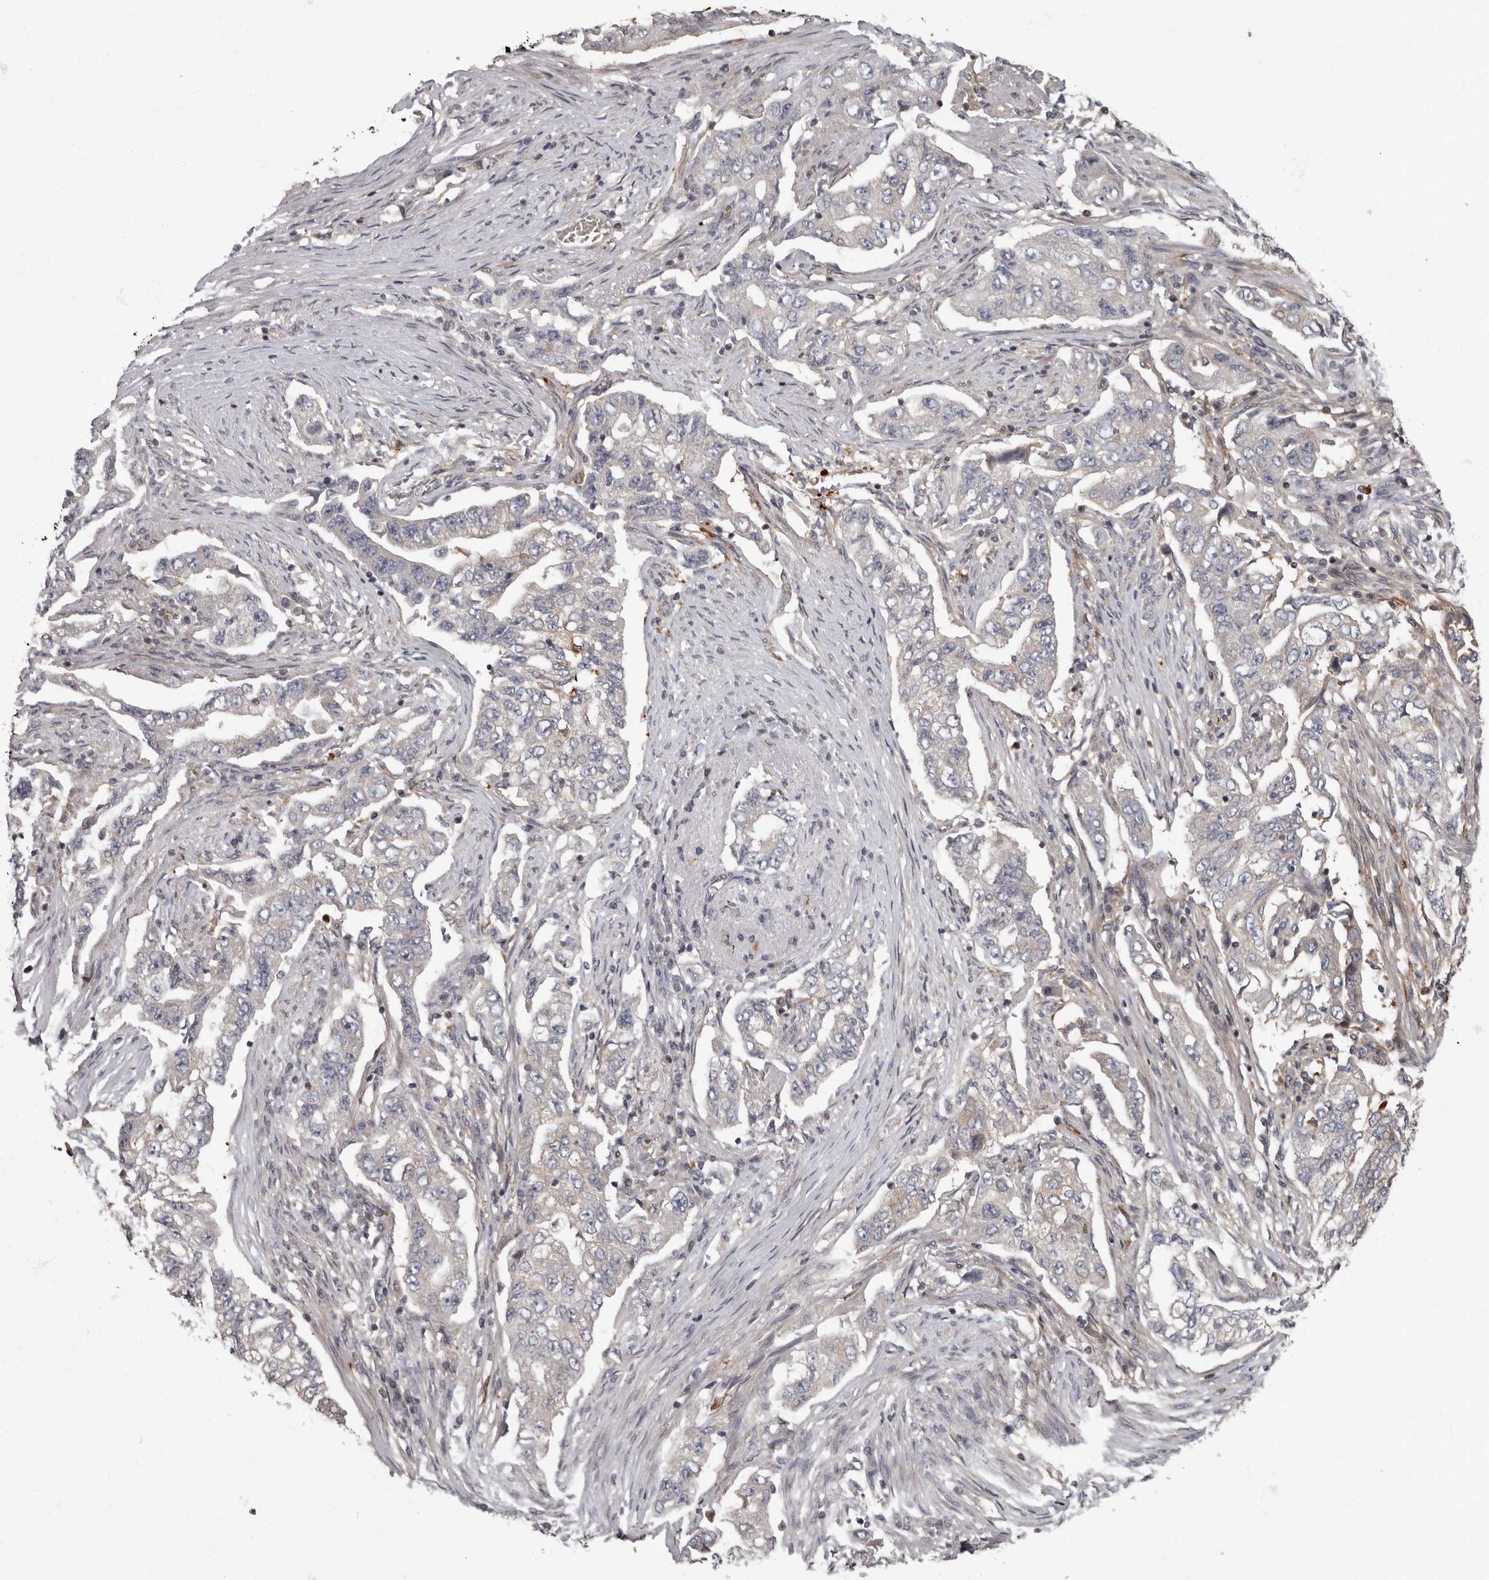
{"staining": {"intensity": "negative", "quantity": "none", "location": "none"}, "tissue": "lung cancer", "cell_type": "Tumor cells", "image_type": "cancer", "snomed": [{"axis": "morphology", "description": "Adenocarcinoma, NOS"}, {"axis": "topography", "description": "Lung"}], "caption": "Tumor cells show no significant positivity in lung cancer (adenocarcinoma).", "gene": "FGFR4", "patient": {"sex": "female", "age": 51}}